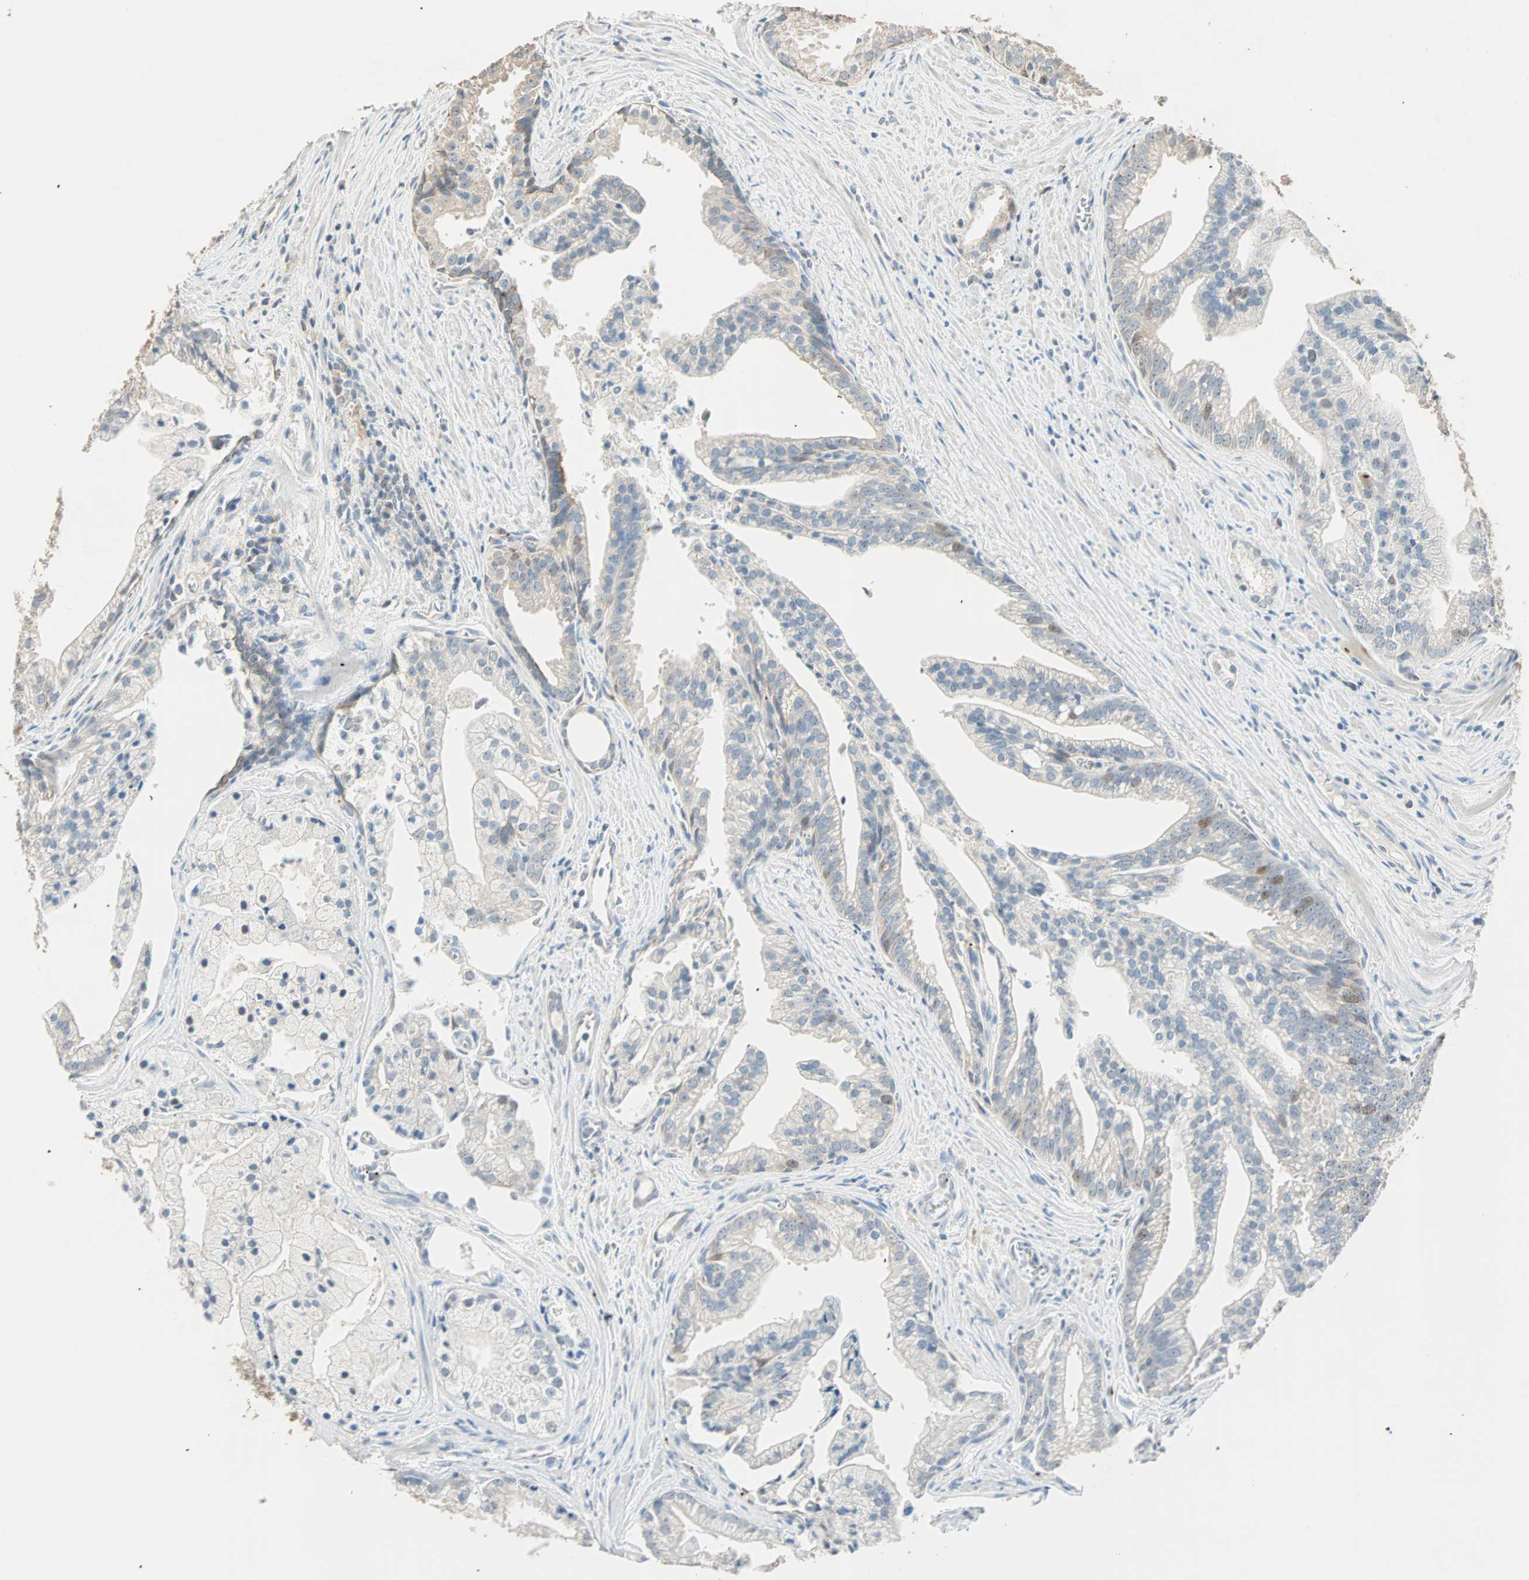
{"staining": {"intensity": "weak", "quantity": "<25%", "location": "cytoplasmic/membranous"}, "tissue": "prostate cancer", "cell_type": "Tumor cells", "image_type": "cancer", "snomed": [{"axis": "morphology", "description": "Adenocarcinoma, High grade"}, {"axis": "topography", "description": "Prostate"}], "caption": "Protein analysis of high-grade adenocarcinoma (prostate) demonstrates no significant positivity in tumor cells. Nuclei are stained in blue.", "gene": "RAD18", "patient": {"sex": "male", "age": 67}}